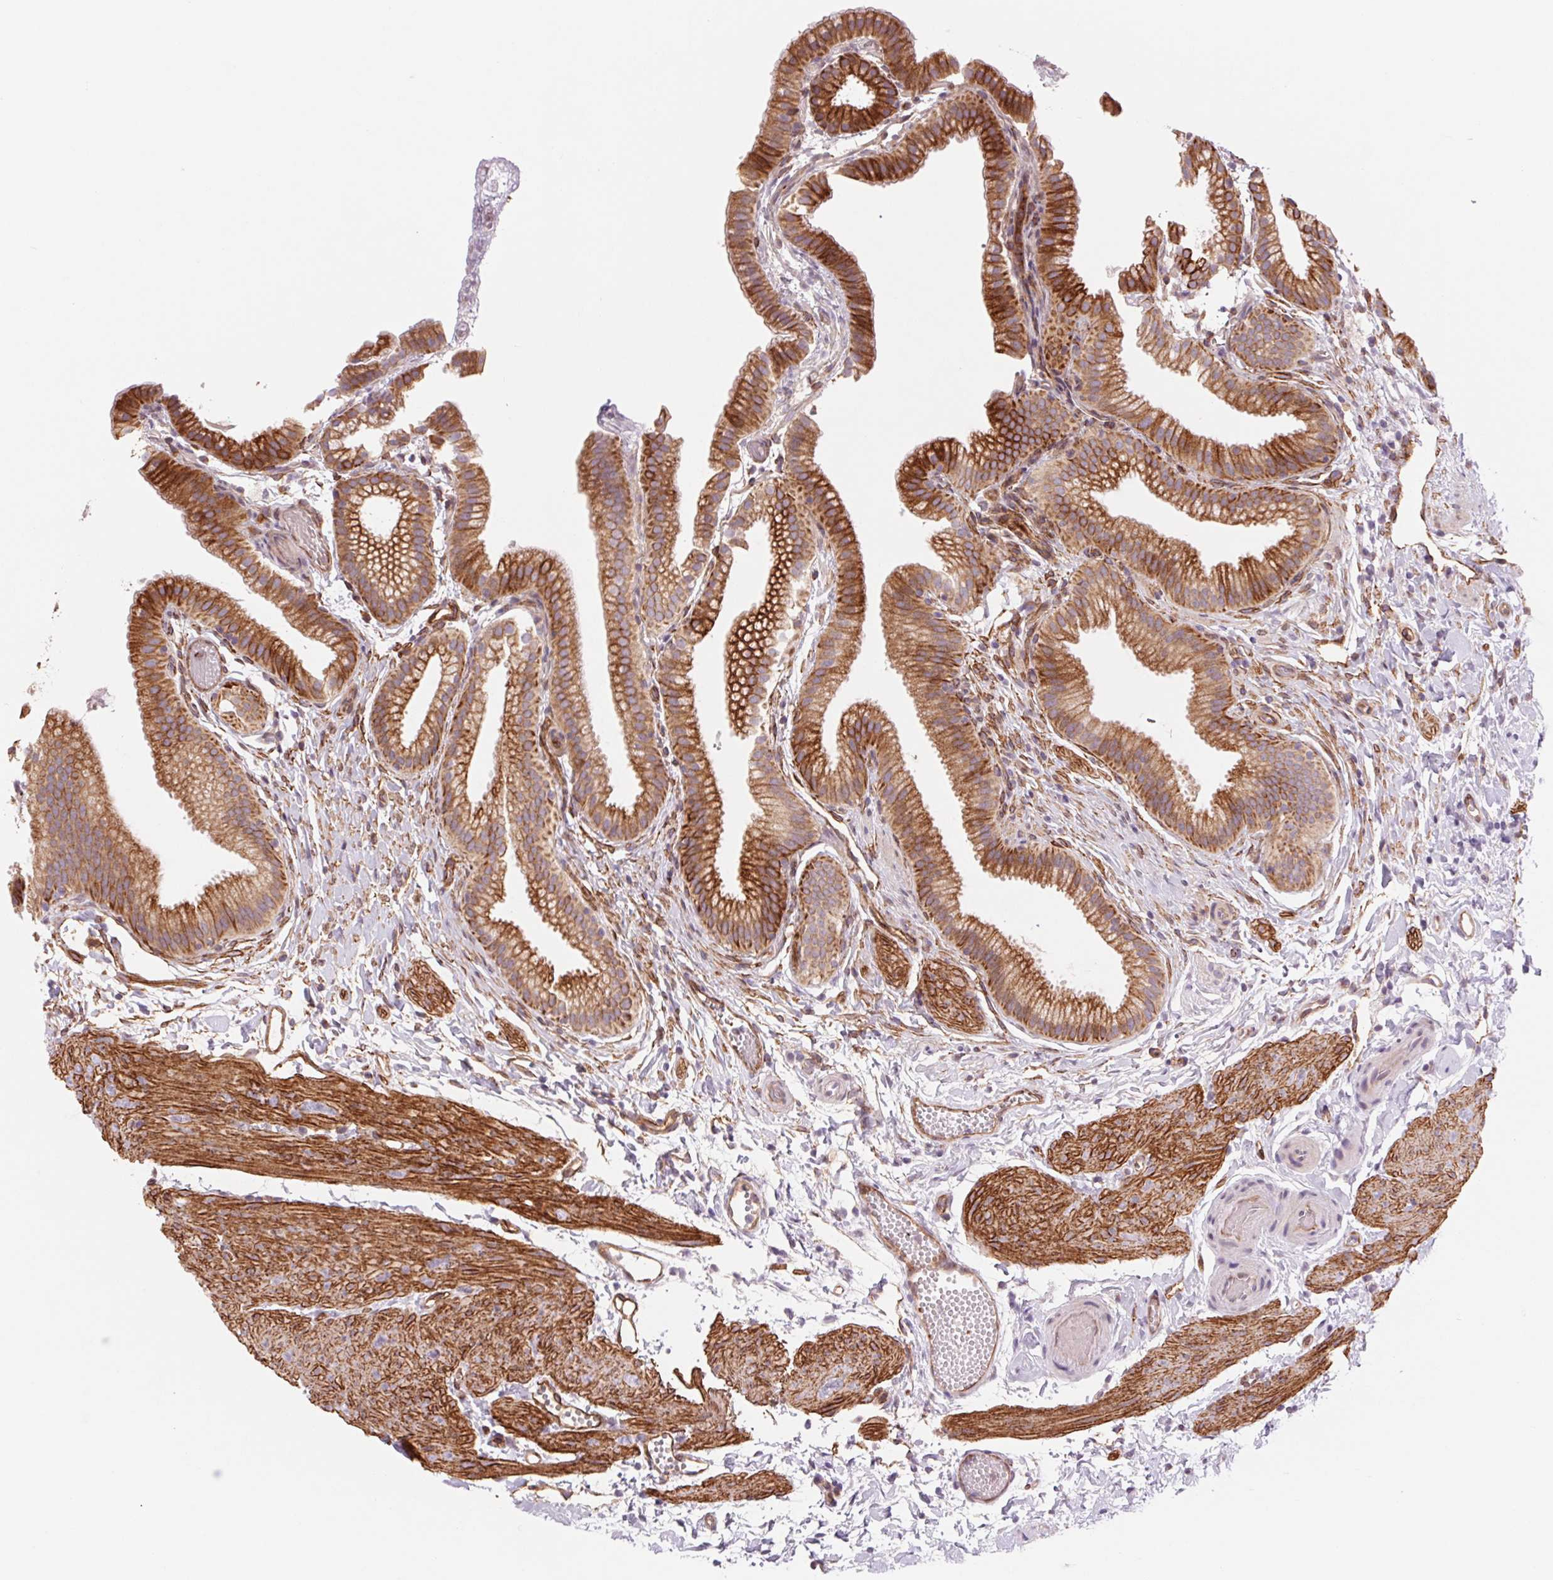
{"staining": {"intensity": "strong", "quantity": ">75%", "location": "cytoplasmic/membranous"}, "tissue": "gallbladder", "cell_type": "Glandular cells", "image_type": "normal", "snomed": [{"axis": "morphology", "description": "Normal tissue, NOS"}, {"axis": "topography", "description": "Gallbladder"}], "caption": "Protein analysis of benign gallbladder reveals strong cytoplasmic/membranous positivity in about >75% of glandular cells.", "gene": "MS4A13", "patient": {"sex": "female", "age": 63}}